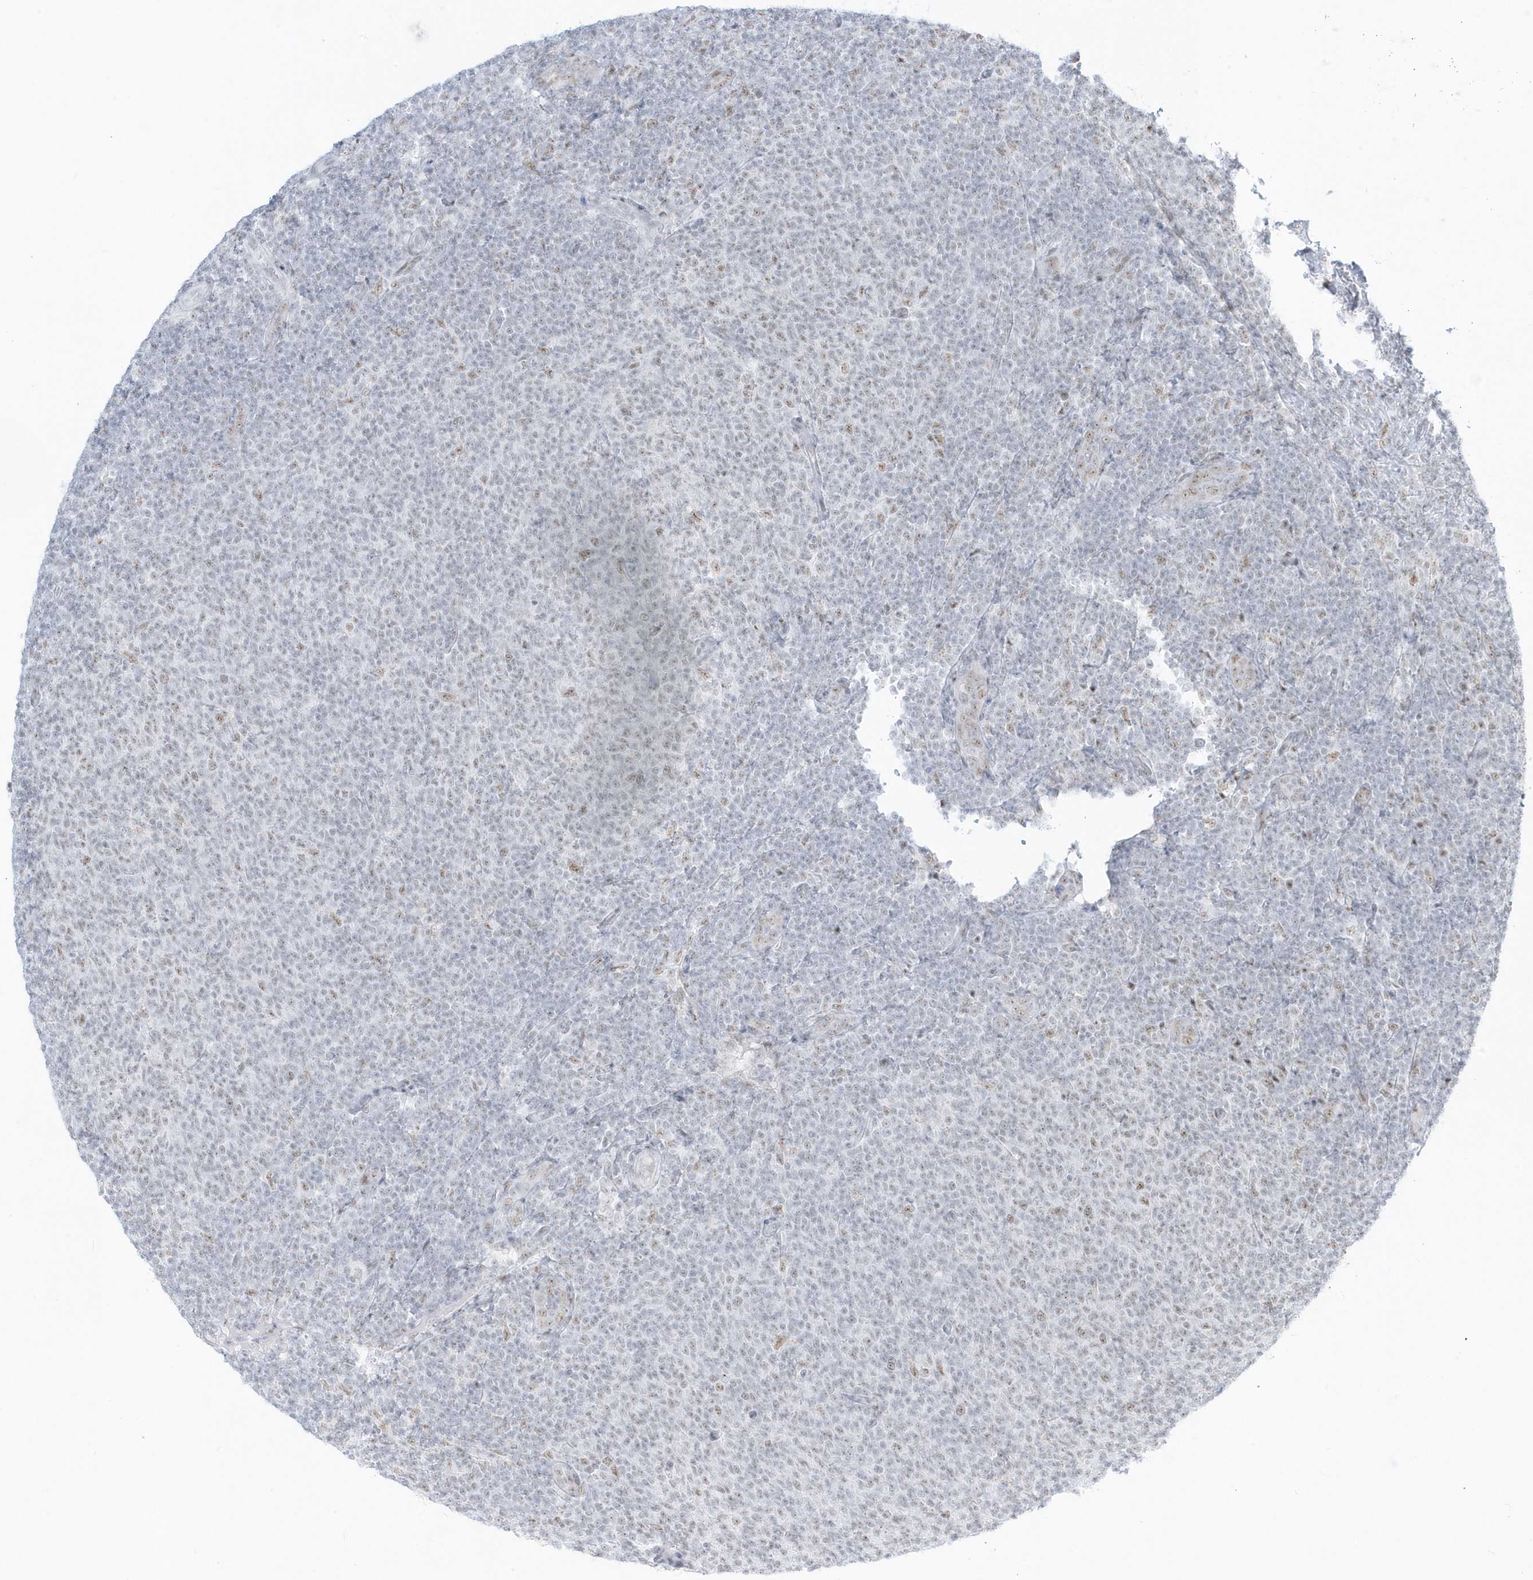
{"staining": {"intensity": "weak", "quantity": "<25%", "location": "nuclear"}, "tissue": "lymphoma", "cell_type": "Tumor cells", "image_type": "cancer", "snomed": [{"axis": "morphology", "description": "Malignant lymphoma, non-Hodgkin's type, Low grade"}, {"axis": "topography", "description": "Lymph node"}], "caption": "An image of malignant lymphoma, non-Hodgkin's type (low-grade) stained for a protein displays no brown staining in tumor cells.", "gene": "PLEKHN1", "patient": {"sex": "male", "age": 66}}